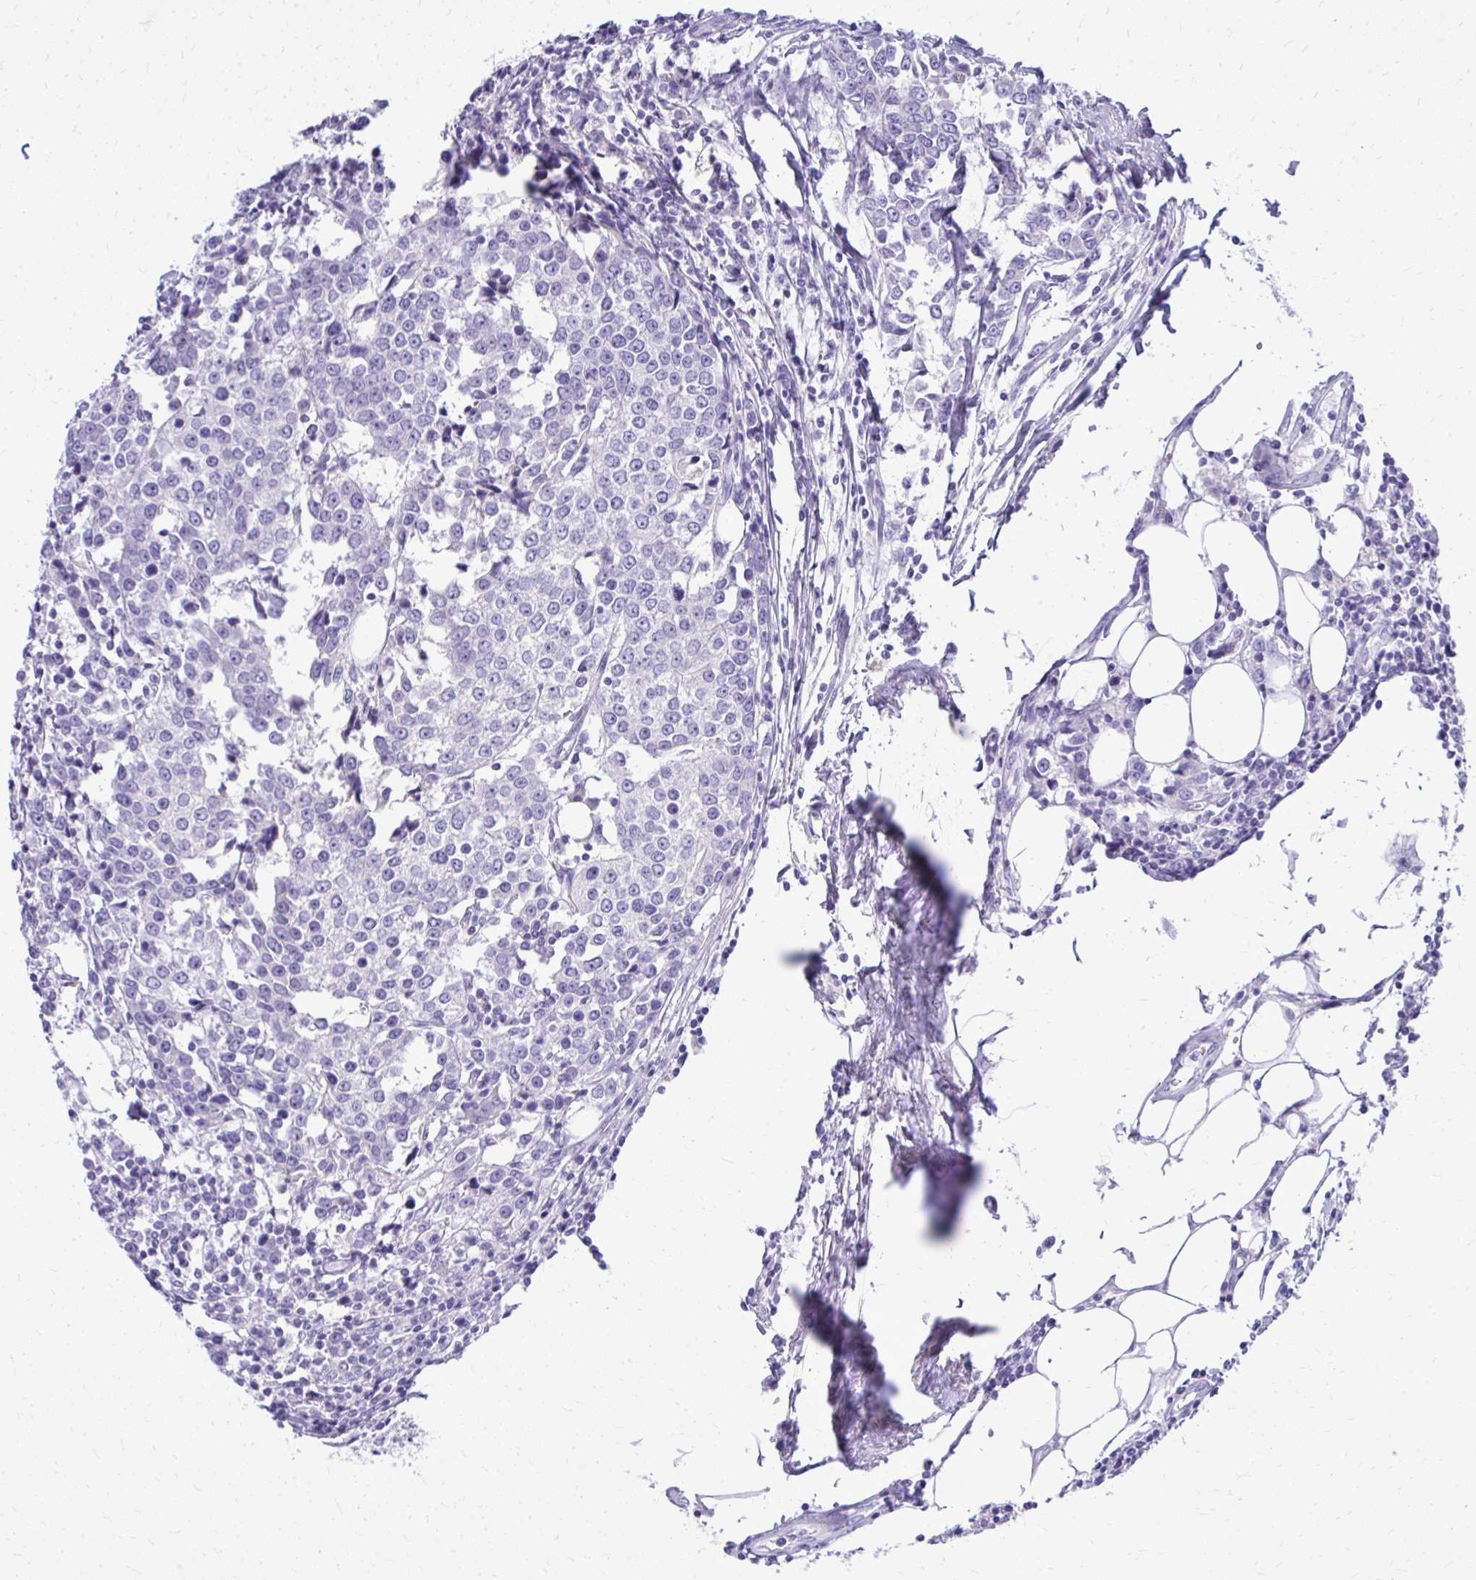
{"staining": {"intensity": "negative", "quantity": "none", "location": "none"}, "tissue": "breast cancer", "cell_type": "Tumor cells", "image_type": "cancer", "snomed": [{"axis": "morphology", "description": "Duct carcinoma"}, {"axis": "topography", "description": "Breast"}], "caption": "The image demonstrates no significant expression in tumor cells of breast cancer (infiltrating ductal carcinoma).", "gene": "BCL6B", "patient": {"sex": "female", "age": 80}}